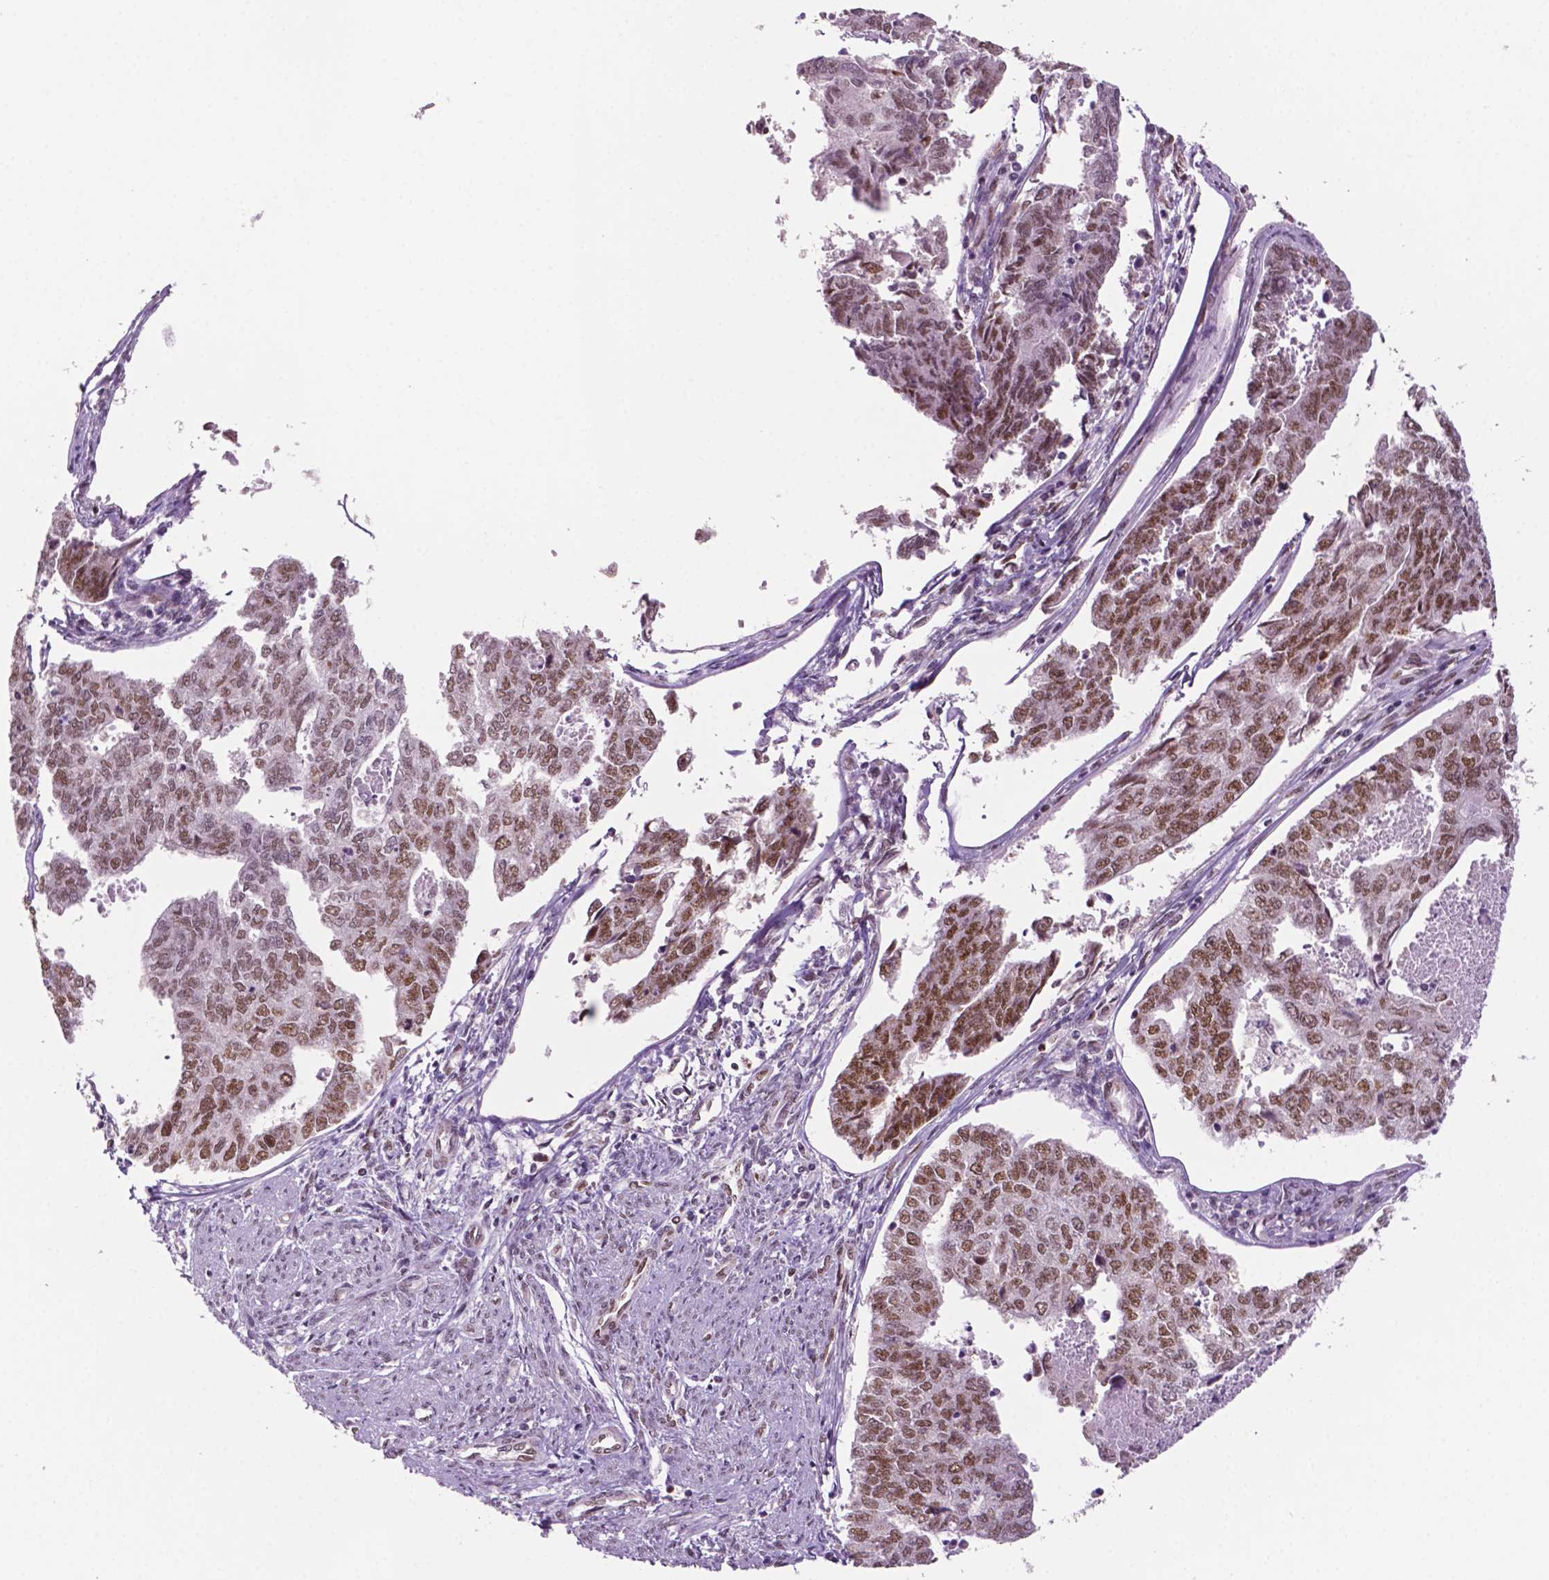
{"staining": {"intensity": "weak", "quantity": ">75%", "location": "nuclear"}, "tissue": "endometrial cancer", "cell_type": "Tumor cells", "image_type": "cancer", "snomed": [{"axis": "morphology", "description": "Adenocarcinoma, NOS"}, {"axis": "topography", "description": "Endometrium"}], "caption": "Human endometrial cancer (adenocarcinoma) stained with a protein marker reveals weak staining in tumor cells.", "gene": "MLH1", "patient": {"sex": "female", "age": 73}}